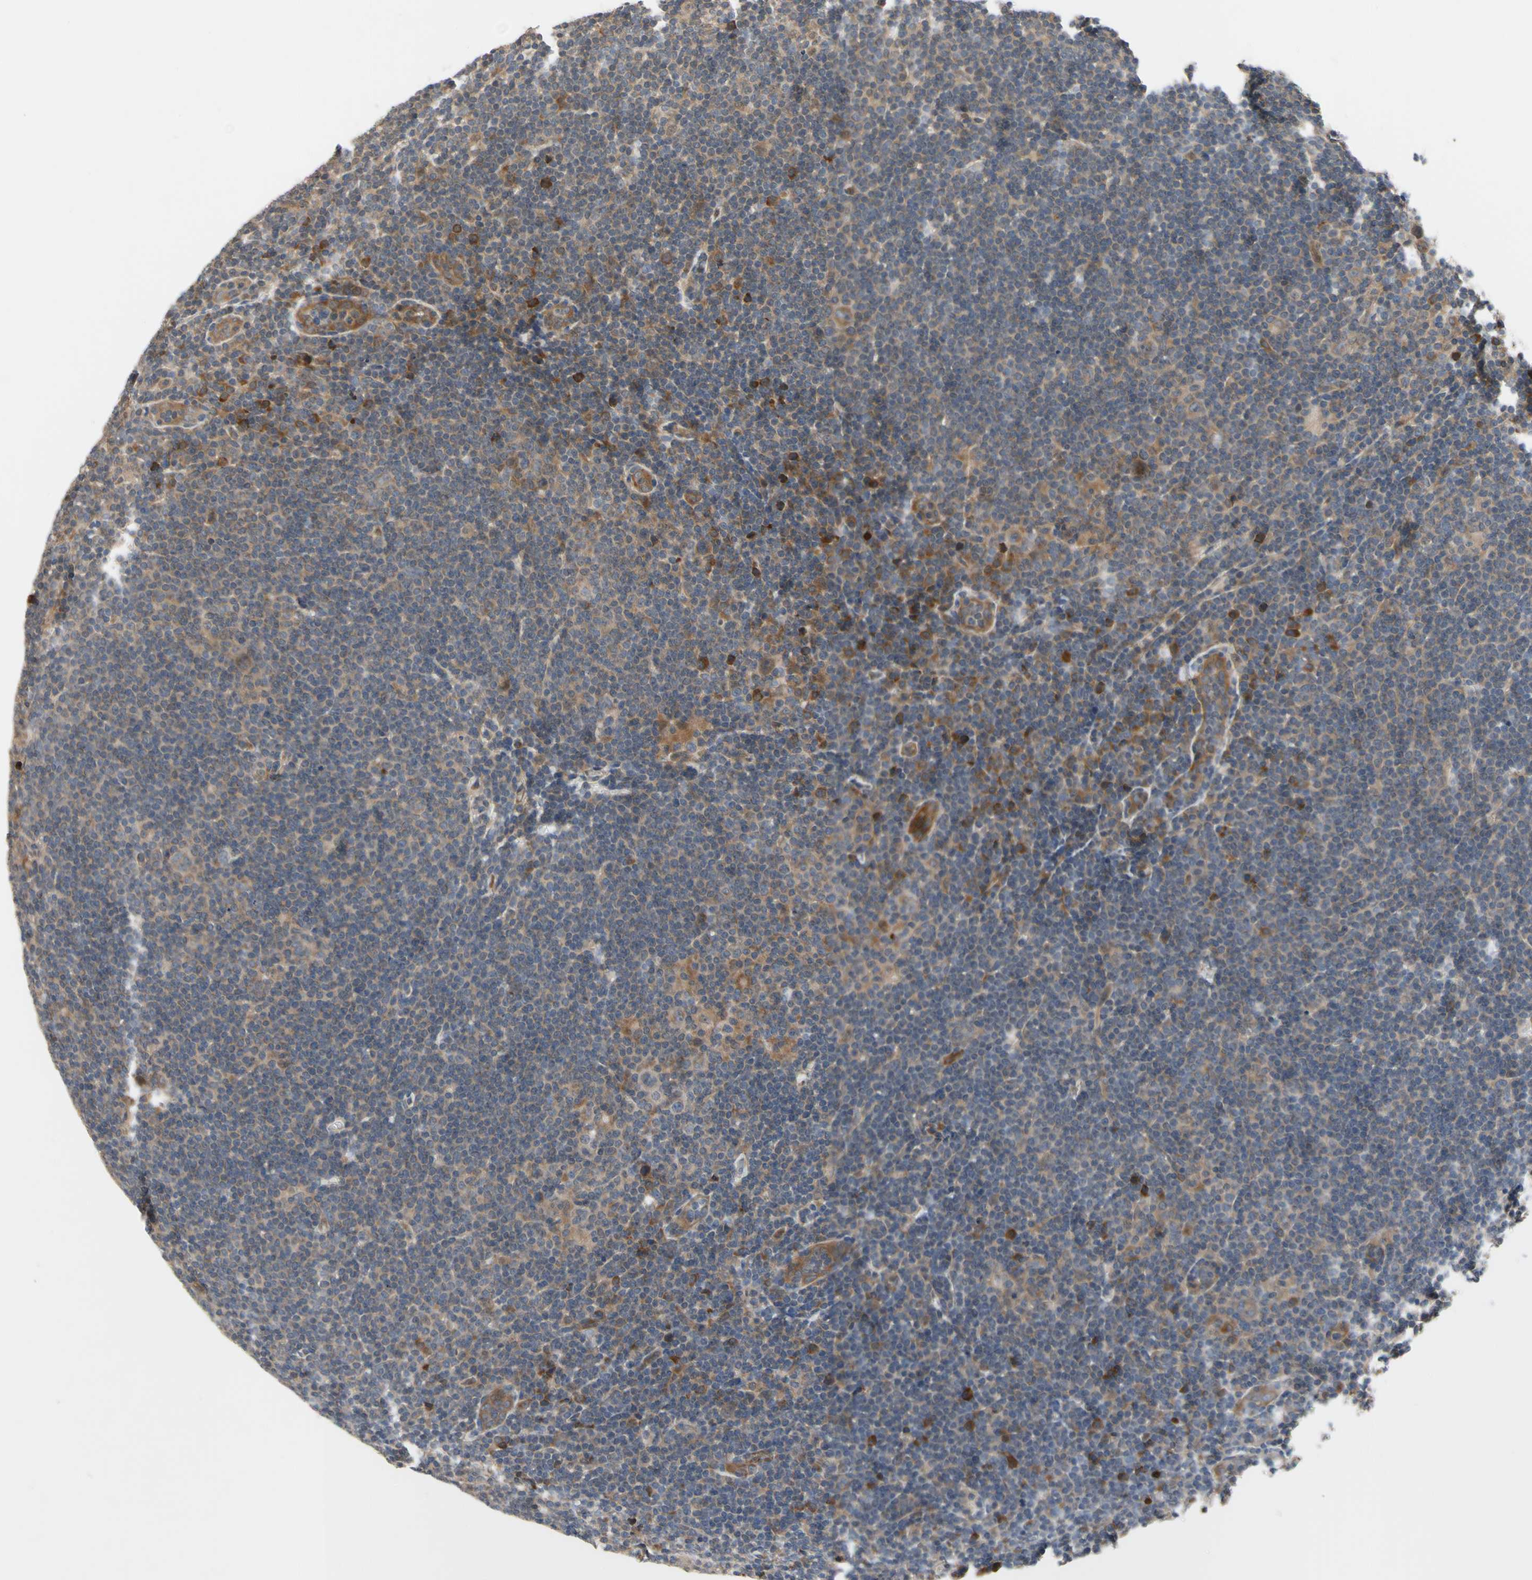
{"staining": {"intensity": "moderate", "quantity": ">75%", "location": "cytoplasmic/membranous"}, "tissue": "lymphoma", "cell_type": "Tumor cells", "image_type": "cancer", "snomed": [{"axis": "morphology", "description": "Hodgkin's disease, NOS"}, {"axis": "topography", "description": "Lymph node"}], "caption": "IHC staining of lymphoma, which displays medium levels of moderate cytoplasmic/membranous expression in approximately >75% of tumor cells indicating moderate cytoplasmic/membranous protein staining. The staining was performed using DAB (brown) for protein detection and nuclei were counterstained in hematoxylin (blue).", "gene": "XIAP", "patient": {"sex": "female", "age": 57}}